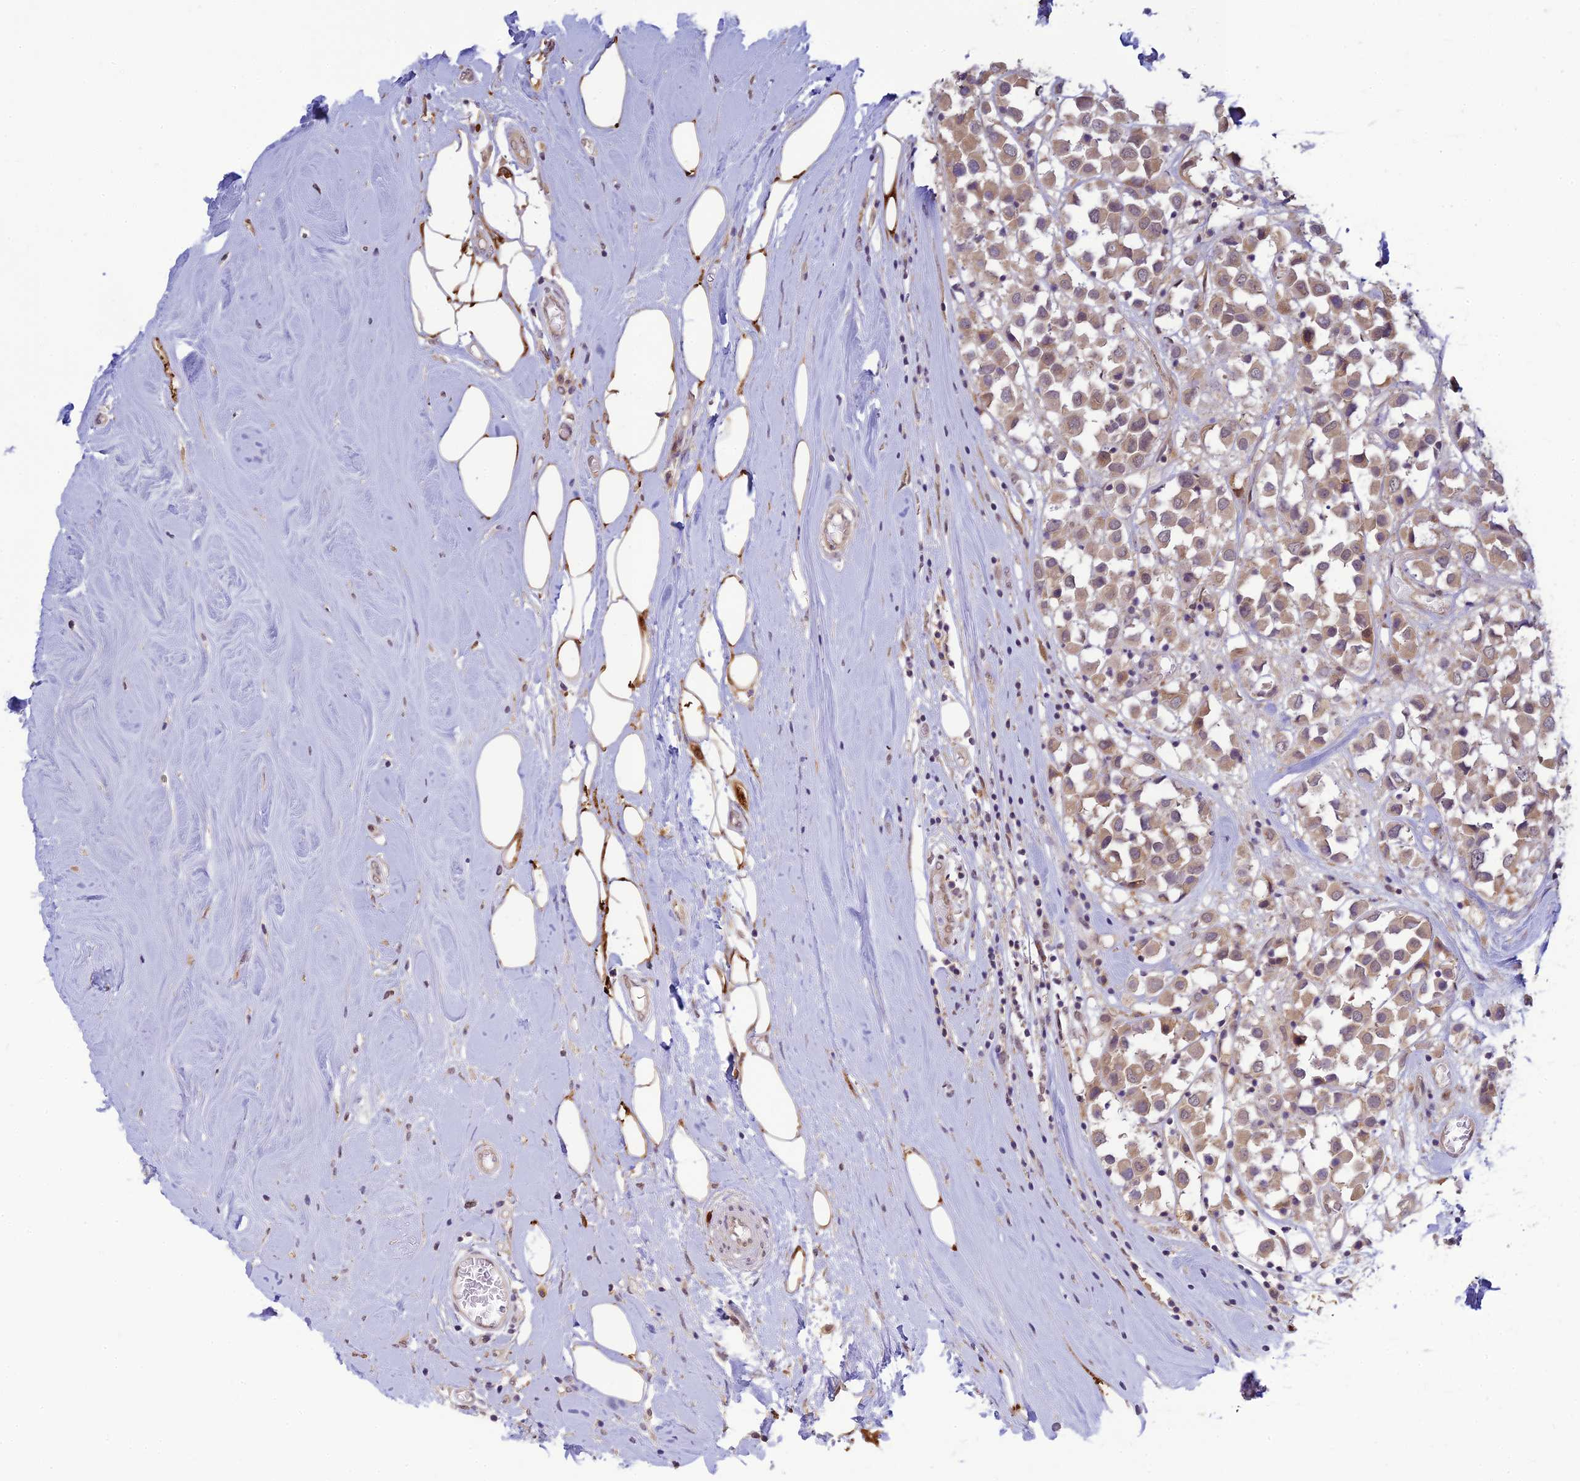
{"staining": {"intensity": "weak", "quantity": ">75%", "location": "cytoplasmic/membranous"}, "tissue": "breast cancer", "cell_type": "Tumor cells", "image_type": "cancer", "snomed": [{"axis": "morphology", "description": "Duct carcinoma"}, {"axis": "topography", "description": "Breast"}], "caption": "A brown stain highlights weak cytoplasmic/membranous expression of a protein in breast invasive ductal carcinoma tumor cells.", "gene": "SKIC8", "patient": {"sex": "female", "age": 61}}